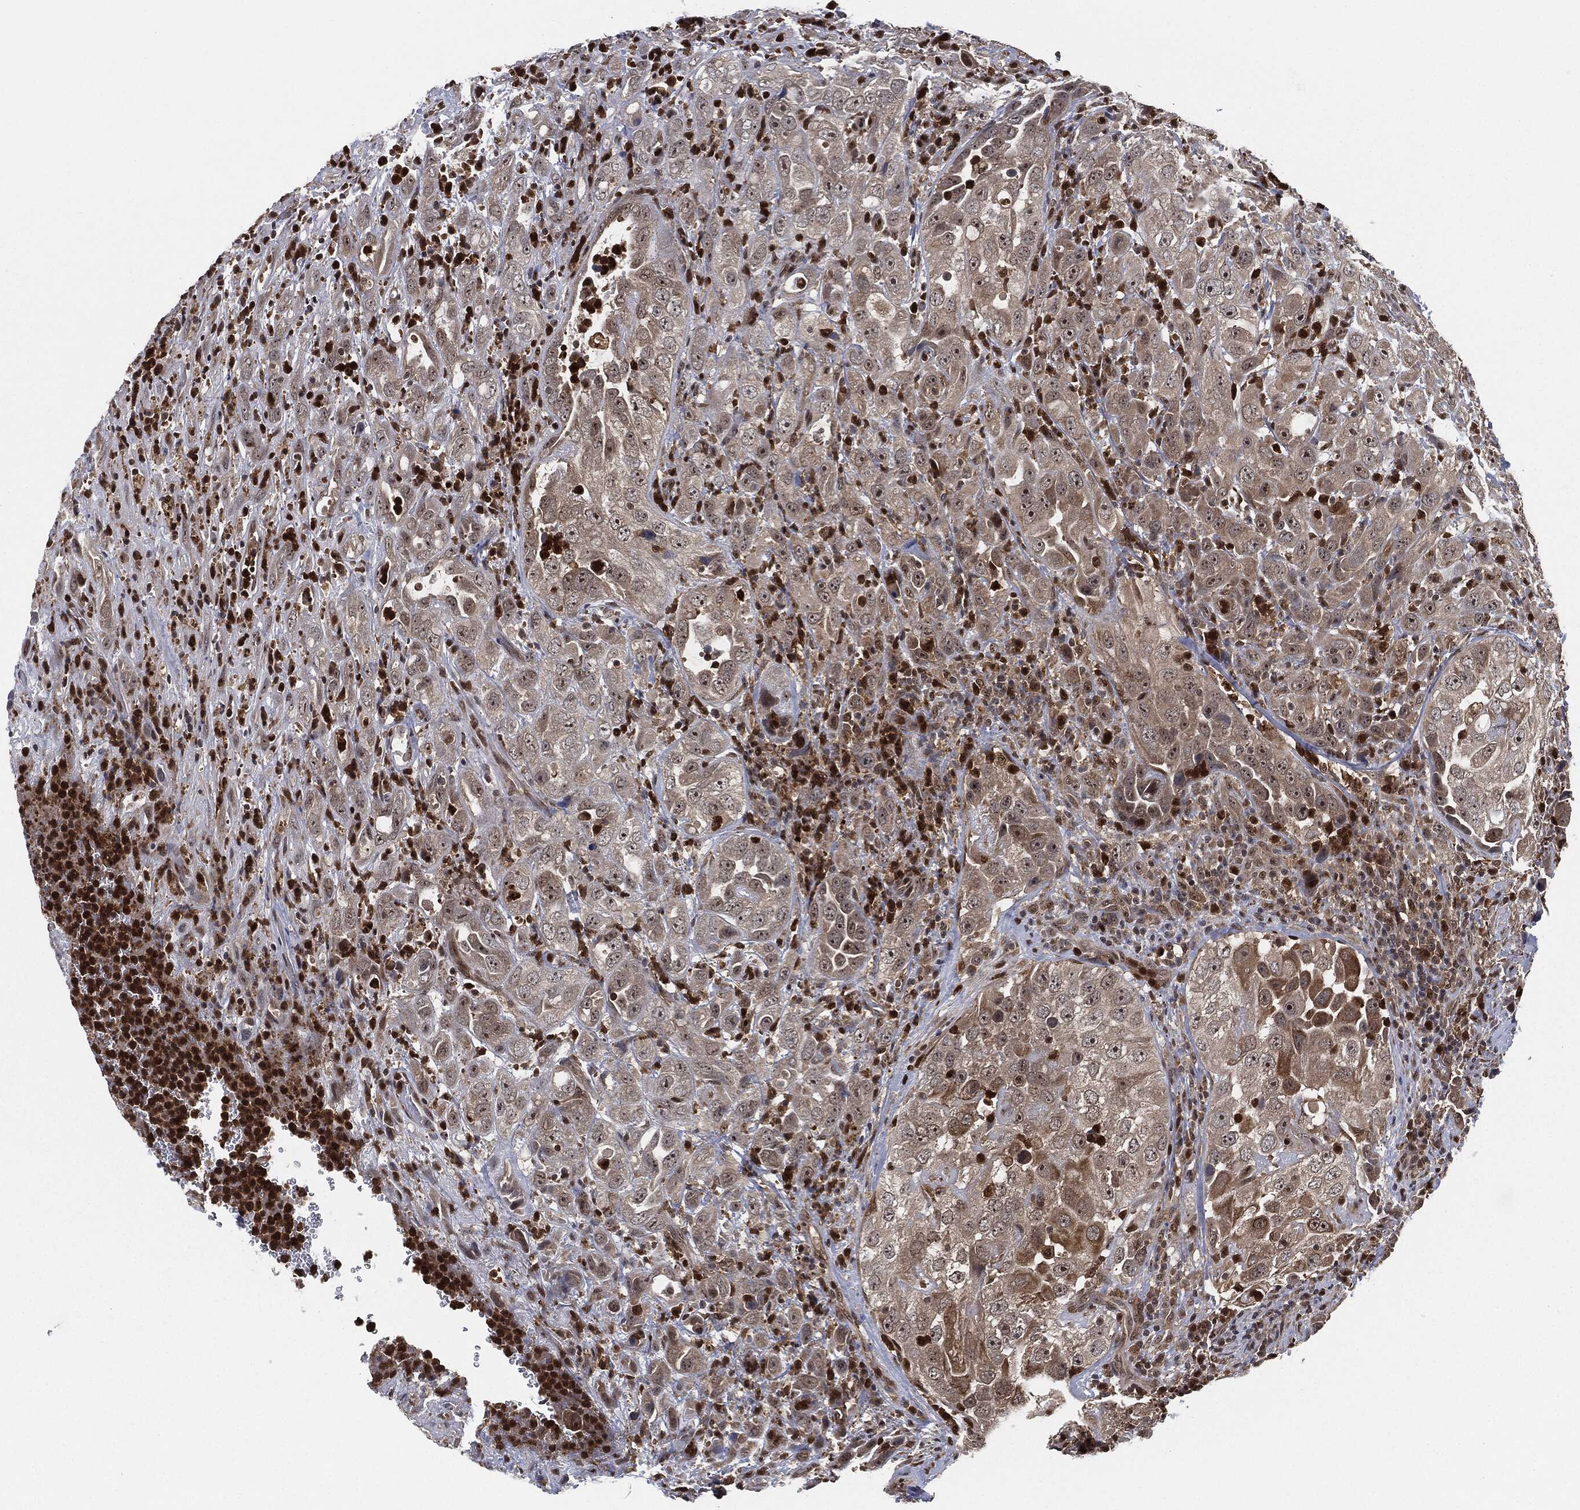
{"staining": {"intensity": "weak", "quantity": "<25%", "location": "cytoplasmic/membranous"}, "tissue": "urothelial cancer", "cell_type": "Tumor cells", "image_type": "cancer", "snomed": [{"axis": "morphology", "description": "Urothelial carcinoma, High grade"}, {"axis": "topography", "description": "Urinary bladder"}], "caption": "The immunohistochemistry (IHC) photomicrograph has no significant staining in tumor cells of high-grade urothelial carcinoma tissue. Brightfield microscopy of IHC stained with DAB (brown) and hematoxylin (blue), captured at high magnification.", "gene": "CAPRIN2", "patient": {"sex": "female", "age": 41}}